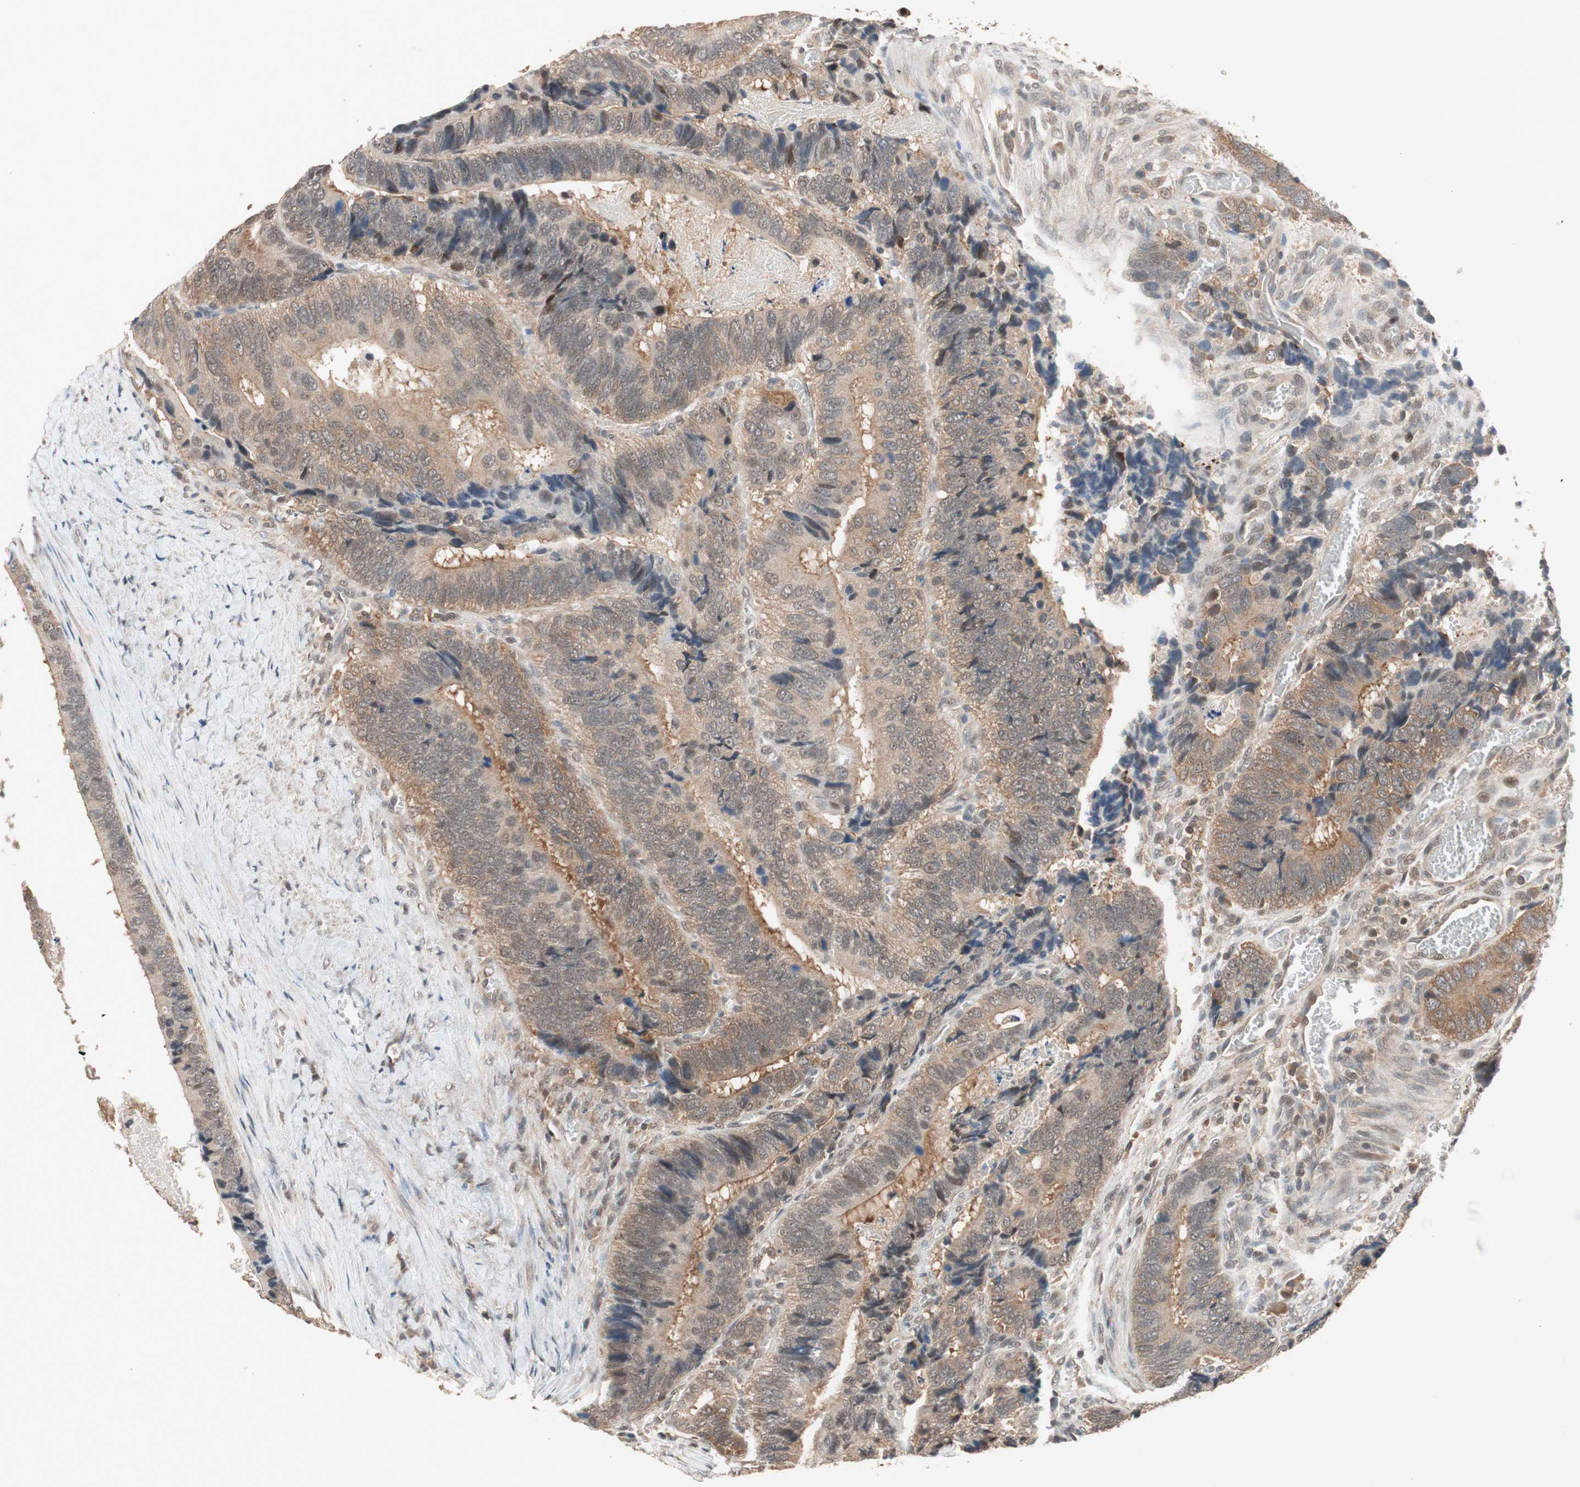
{"staining": {"intensity": "moderate", "quantity": ">75%", "location": "cytoplasmic/membranous"}, "tissue": "colorectal cancer", "cell_type": "Tumor cells", "image_type": "cancer", "snomed": [{"axis": "morphology", "description": "Adenocarcinoma, NOS"}, {"axis": "topography", "description": "Colon"}], "caption": "Colorectal cancer (adenocarcinoma) stained with a protein marker exhibits moderate staining in tumor cells.", "gene": "GART", "patient": {"sex": "male", "age": 72}}